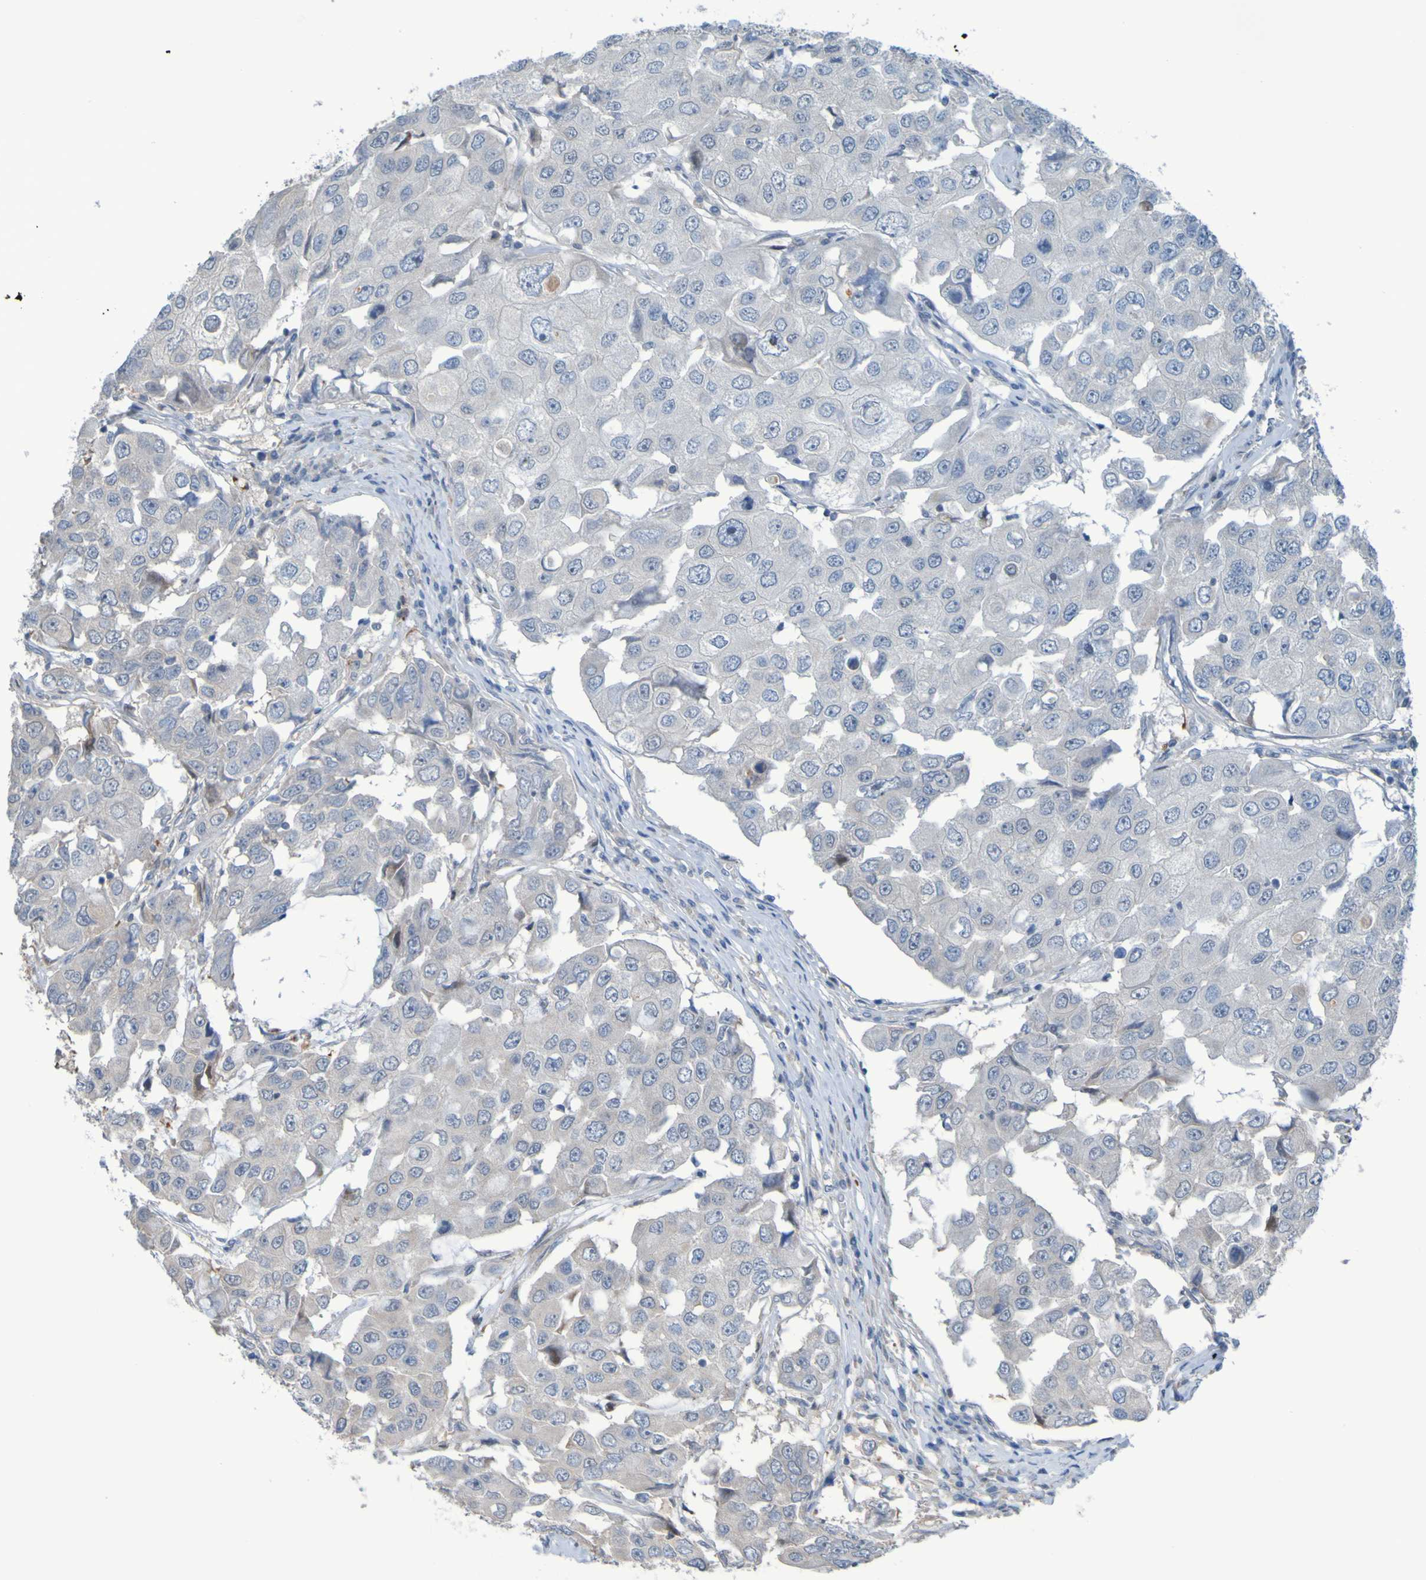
{"staining": {"intensity": "weak", "quantity": "<25%", "location": "cytoplasmic/membranous"}, "tissue": "breast cancer", "cell_type": "Tumor cells", "image_type": "cancer", "snomed": [{"axis": "morphology", "description": "Duct carcinoma"}, {"axis": "topography", "description": "Breast"}], "caption": "Histopathology image shows no protein expression in tumor cells of intraductal carcinoma (breast) tissue.", "gene": "NPRL3", "patient": {"sex": "female", "age": 27}}